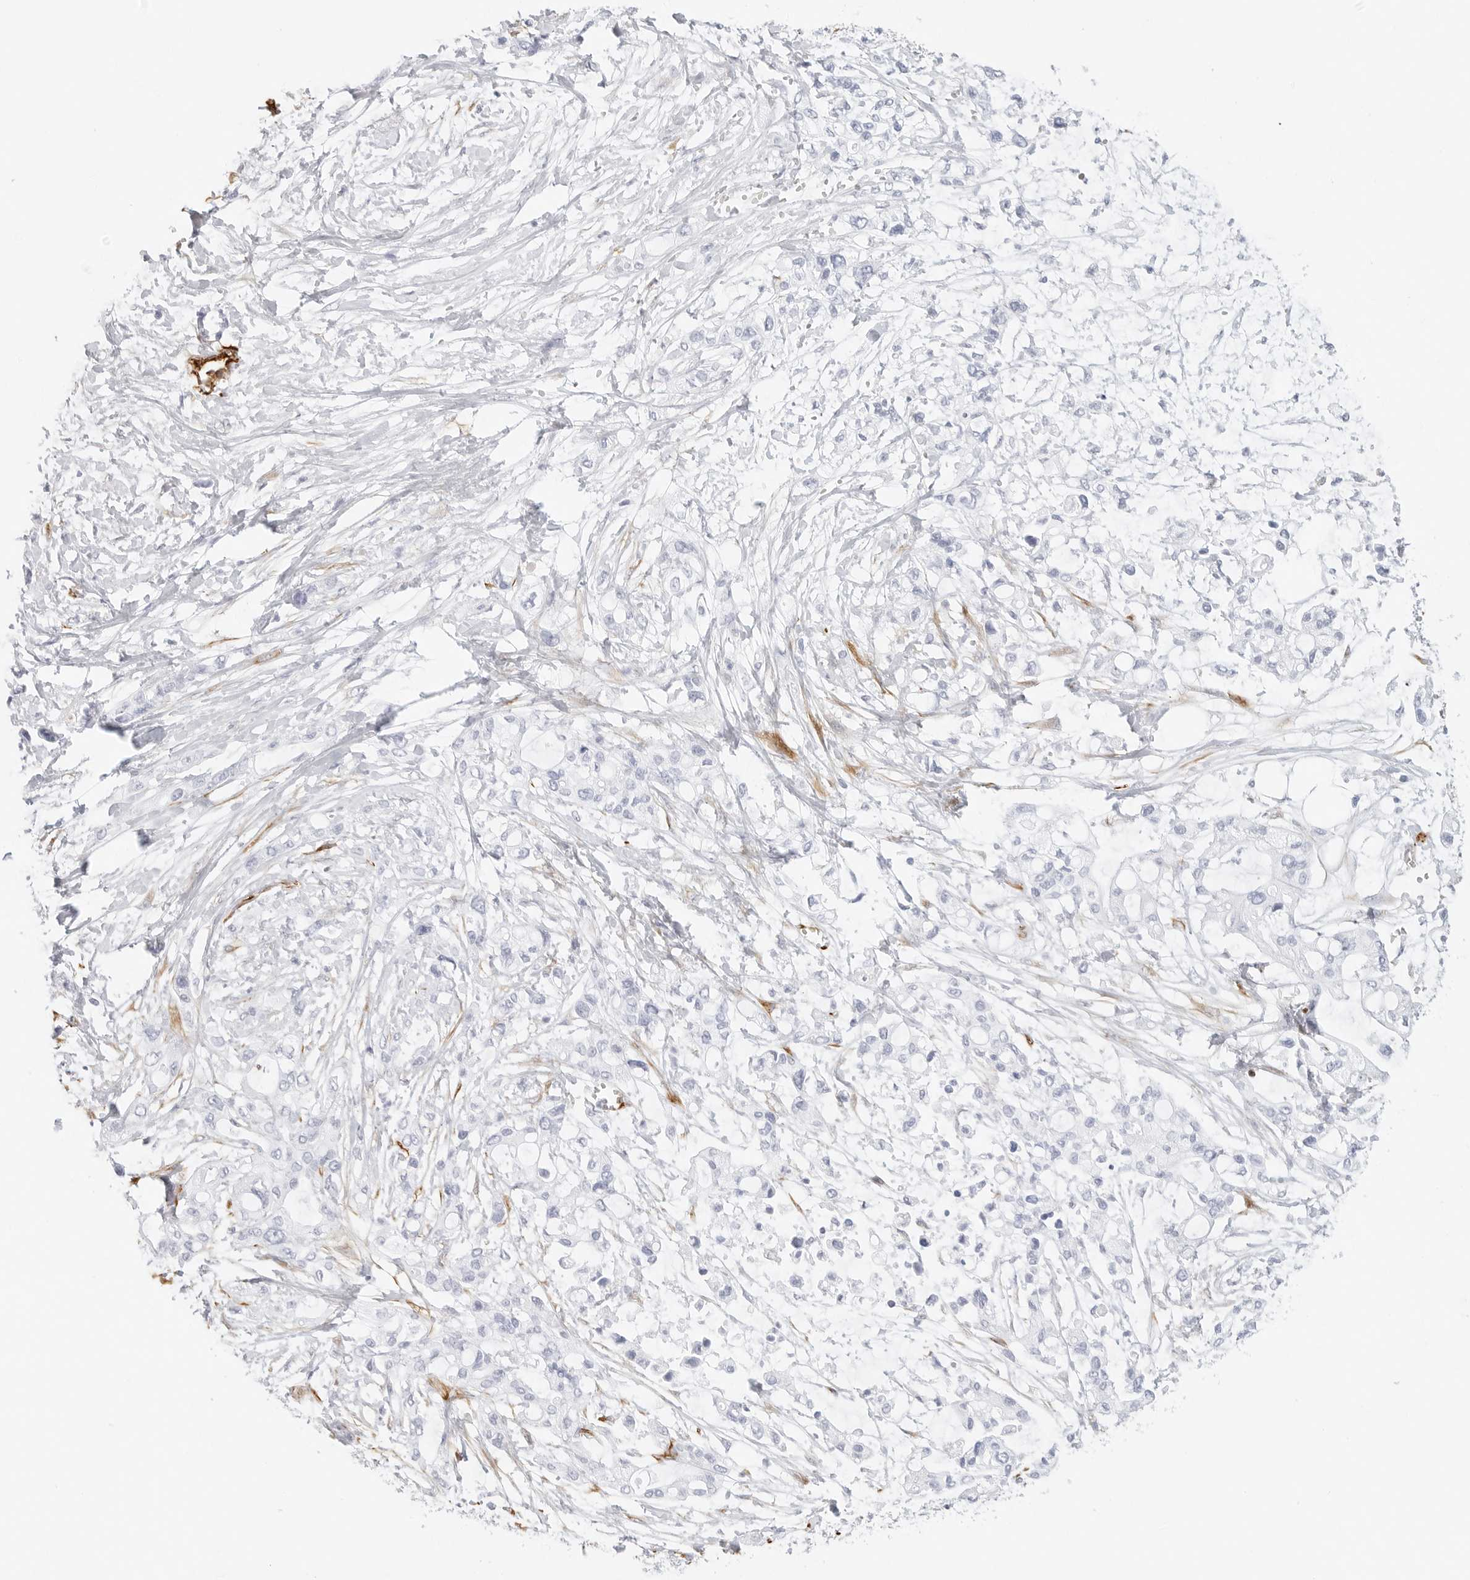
{"staining": {"intensity": "negative", "quantity": "none", "location": "none"}, "tissue": "pancreatic cancer", "cell_type": "Tumor cells", "image_type": "cancer", "snomed": [{"axis": "morphology", "description": "Adenocarcinoma, NOS"}, {"axis": "topography", "description": "Pancreas"}], "caption": "Immunohistochemistry histopathology image of human pancreatic adenocarcinoma stained for a protein (brown), which displays no staining in tumor cells.", "gene": "NES", "patient": {"sex": "male", "age": 68}}